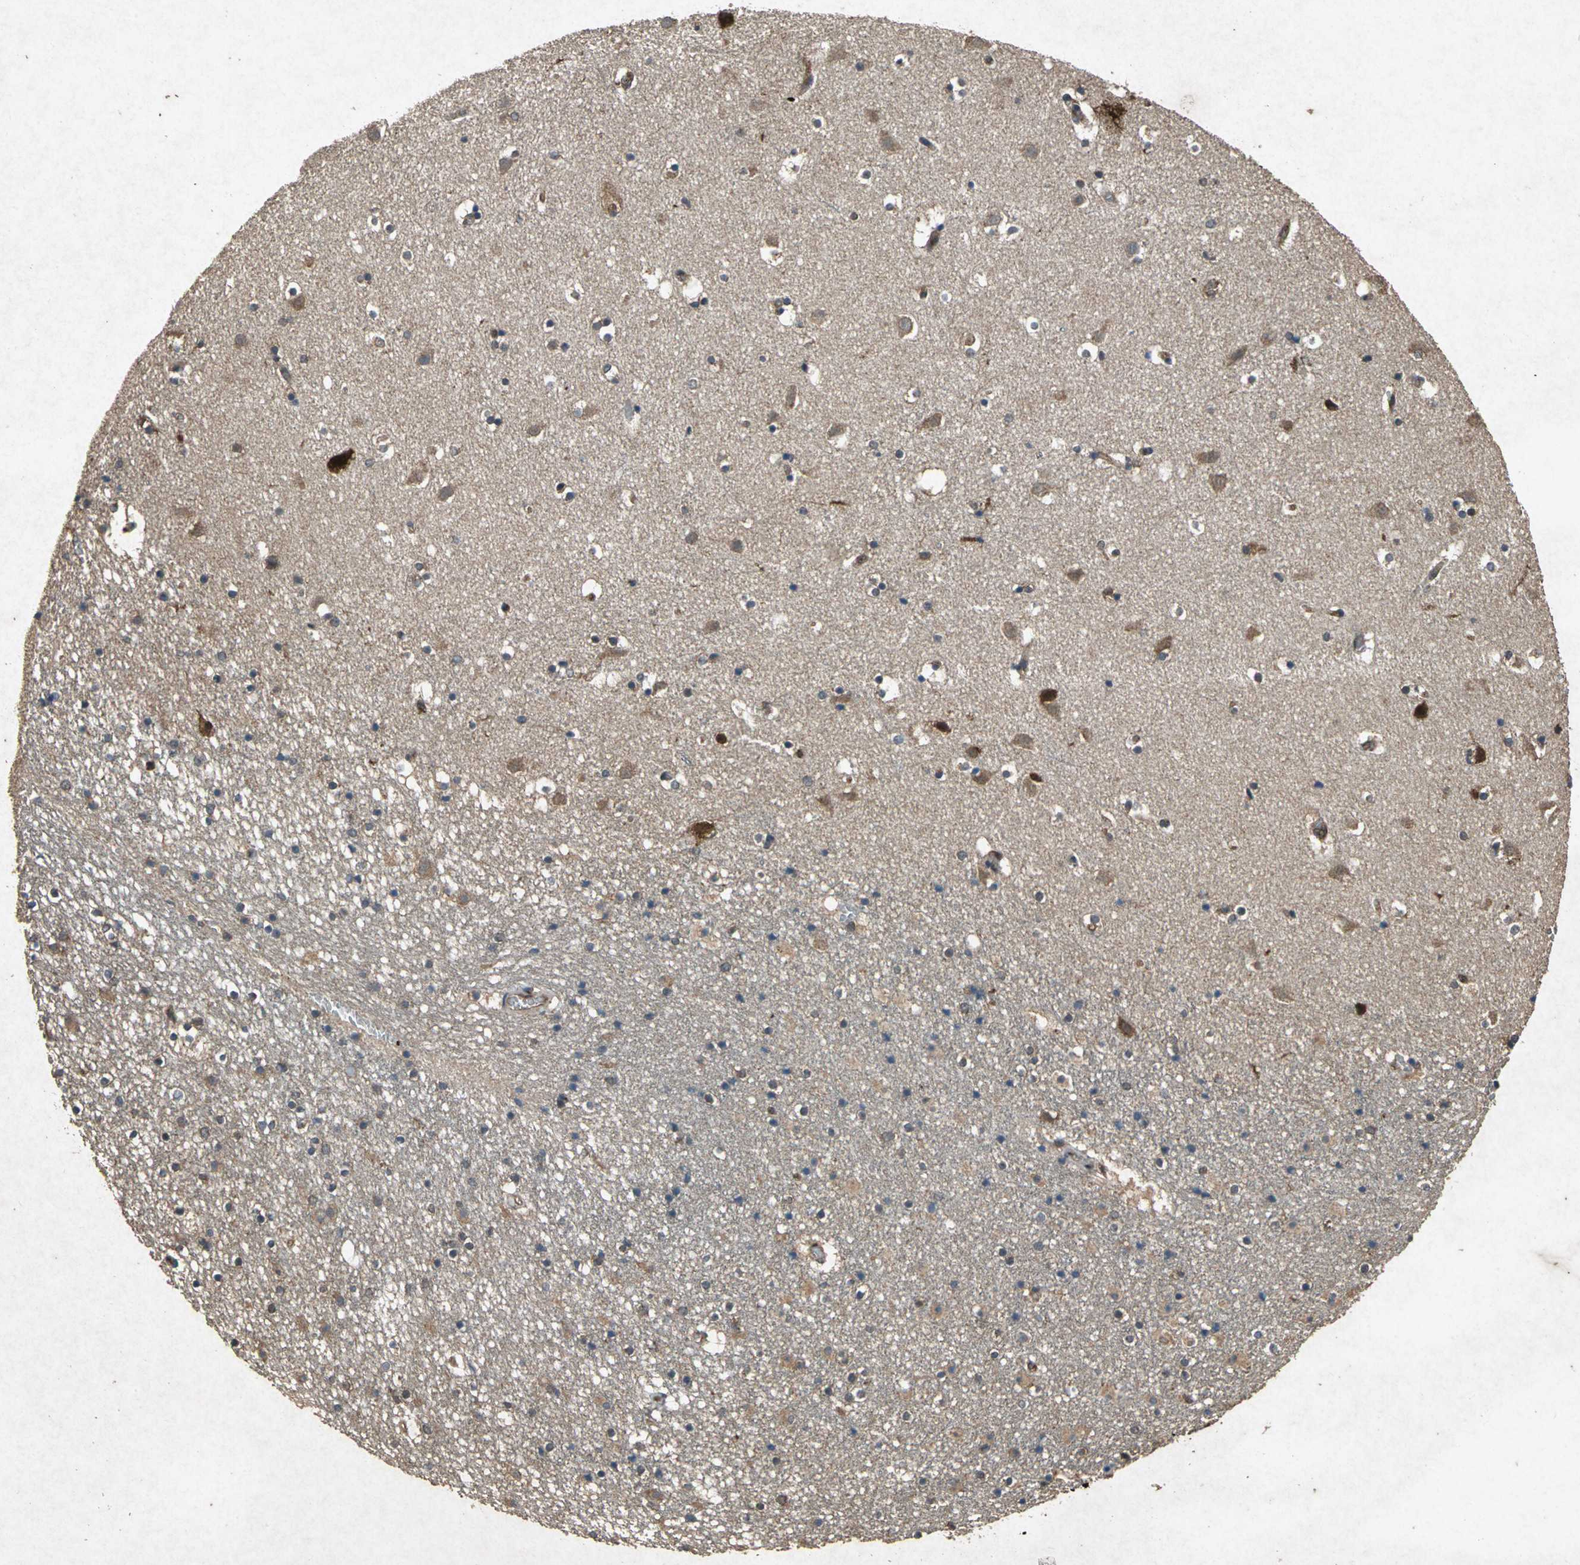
{"staining": {"intensity": "moderate", "quantity": ">75%", "location": "cytoplasmic/membranous"}, "tissue": "caudate", "cell_type": "Glial cells", "image_type": "normal", "snomed": [{"axis": "morphology", "description": "Normal tissue, NOS"}, {"axis": "topography", "description": "Lateral ventricle wall"}], "caption": "A photomicrograph showing moderate cytoplasmic/membranous expression in about >75% of glial cells in benign caudate, as visualized by brown immunohistochemical staining.", "gene": "HSP90AB1", "patient": {"sex": "male", "age": 45}}